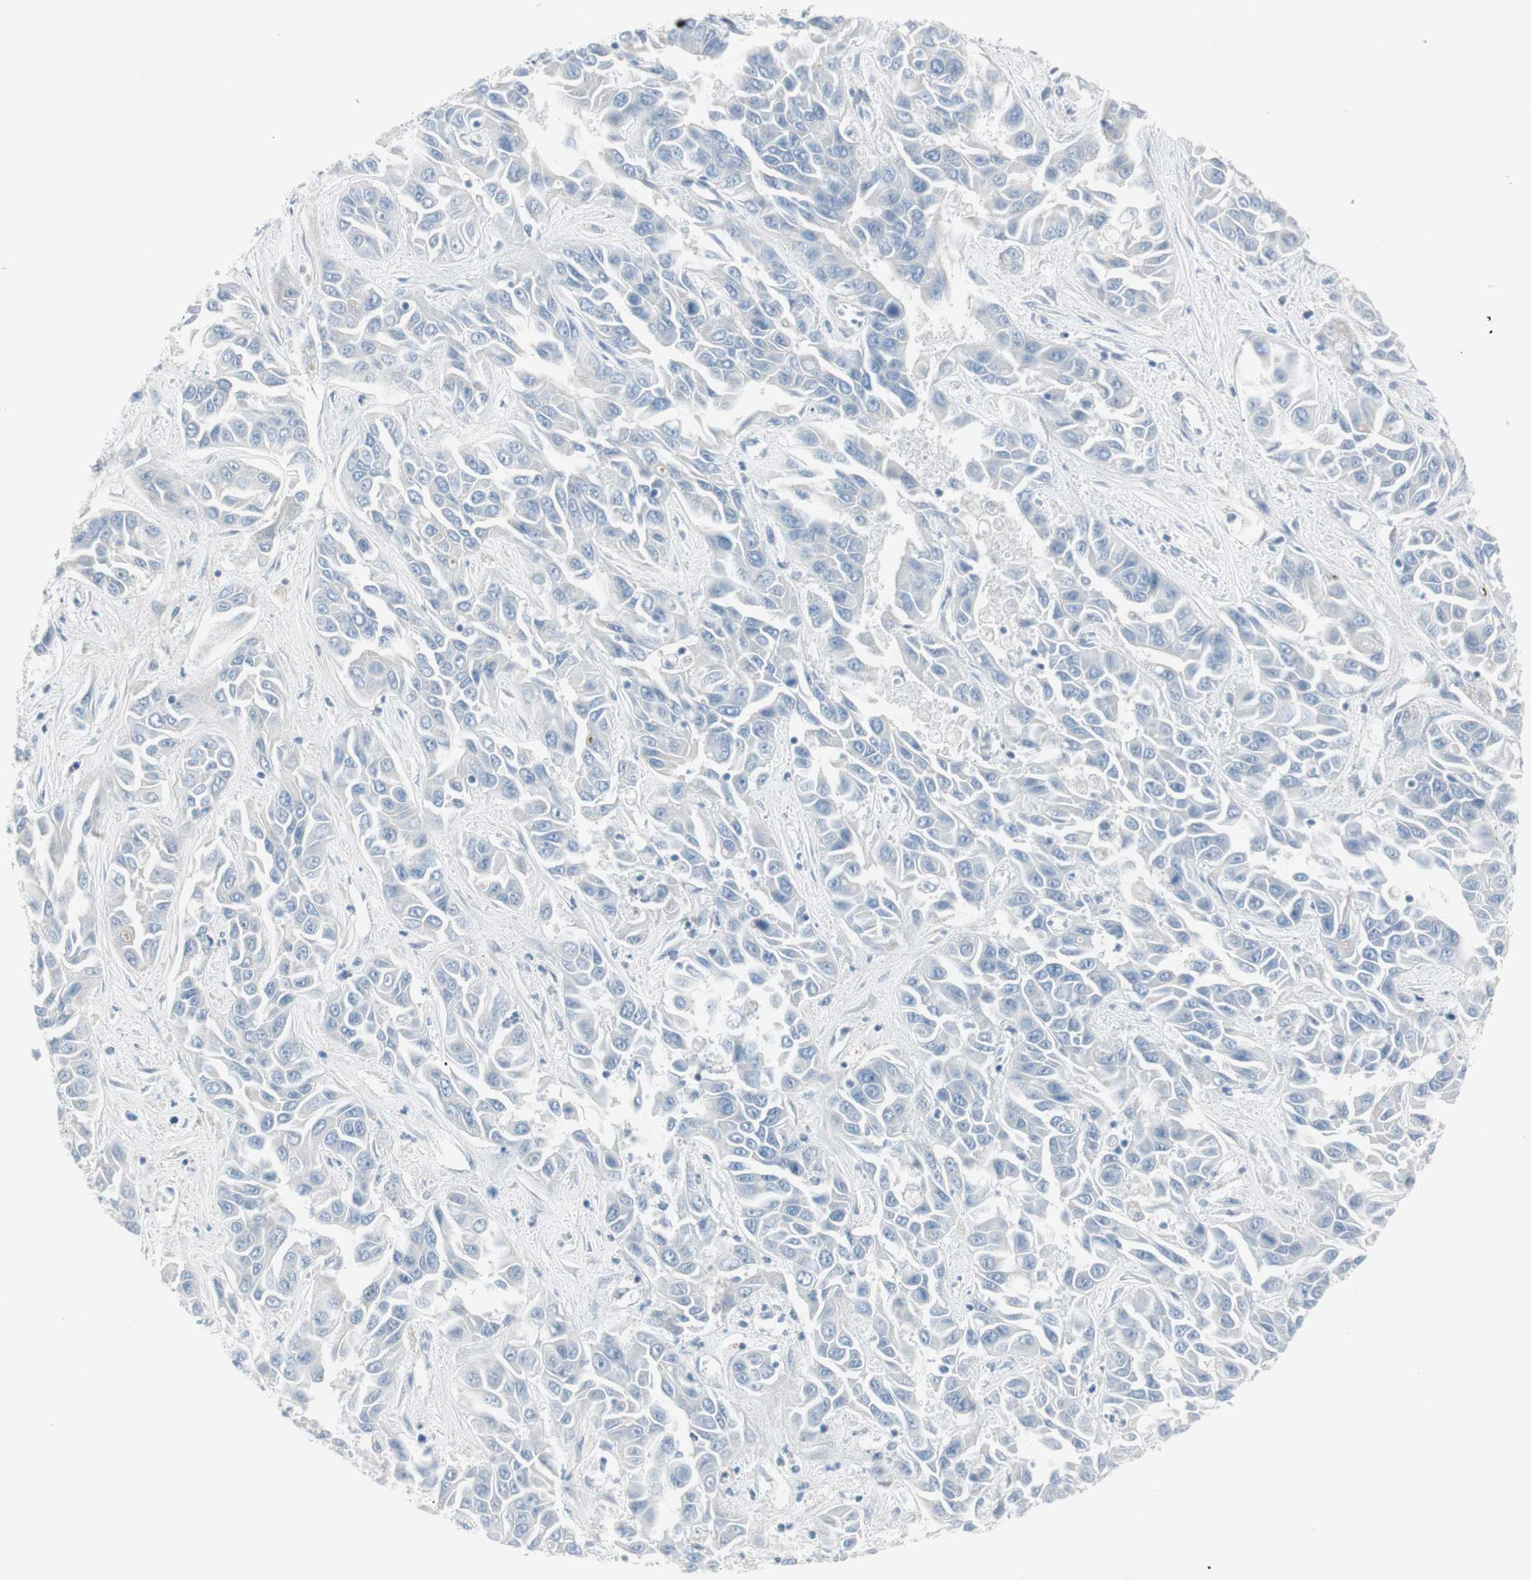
{"staining": {"intensity": "negative", "quantity": "none", "location": "none"}, "tissue": "liver cancer", "cell_type": "Tumor cells", "image_type": "cancer", "snomed": [{"axis": "morphology", "description": "Cholangiocarcinoma"}, {"axis": "topography", "description": "Liver"}], "caption": "Image shows no protein expression in tumor cells of cholangiocarcinoma (liver) tissue.", "gene": "CACNA2D1", "patient": {"sex": "female", "age": 52}}